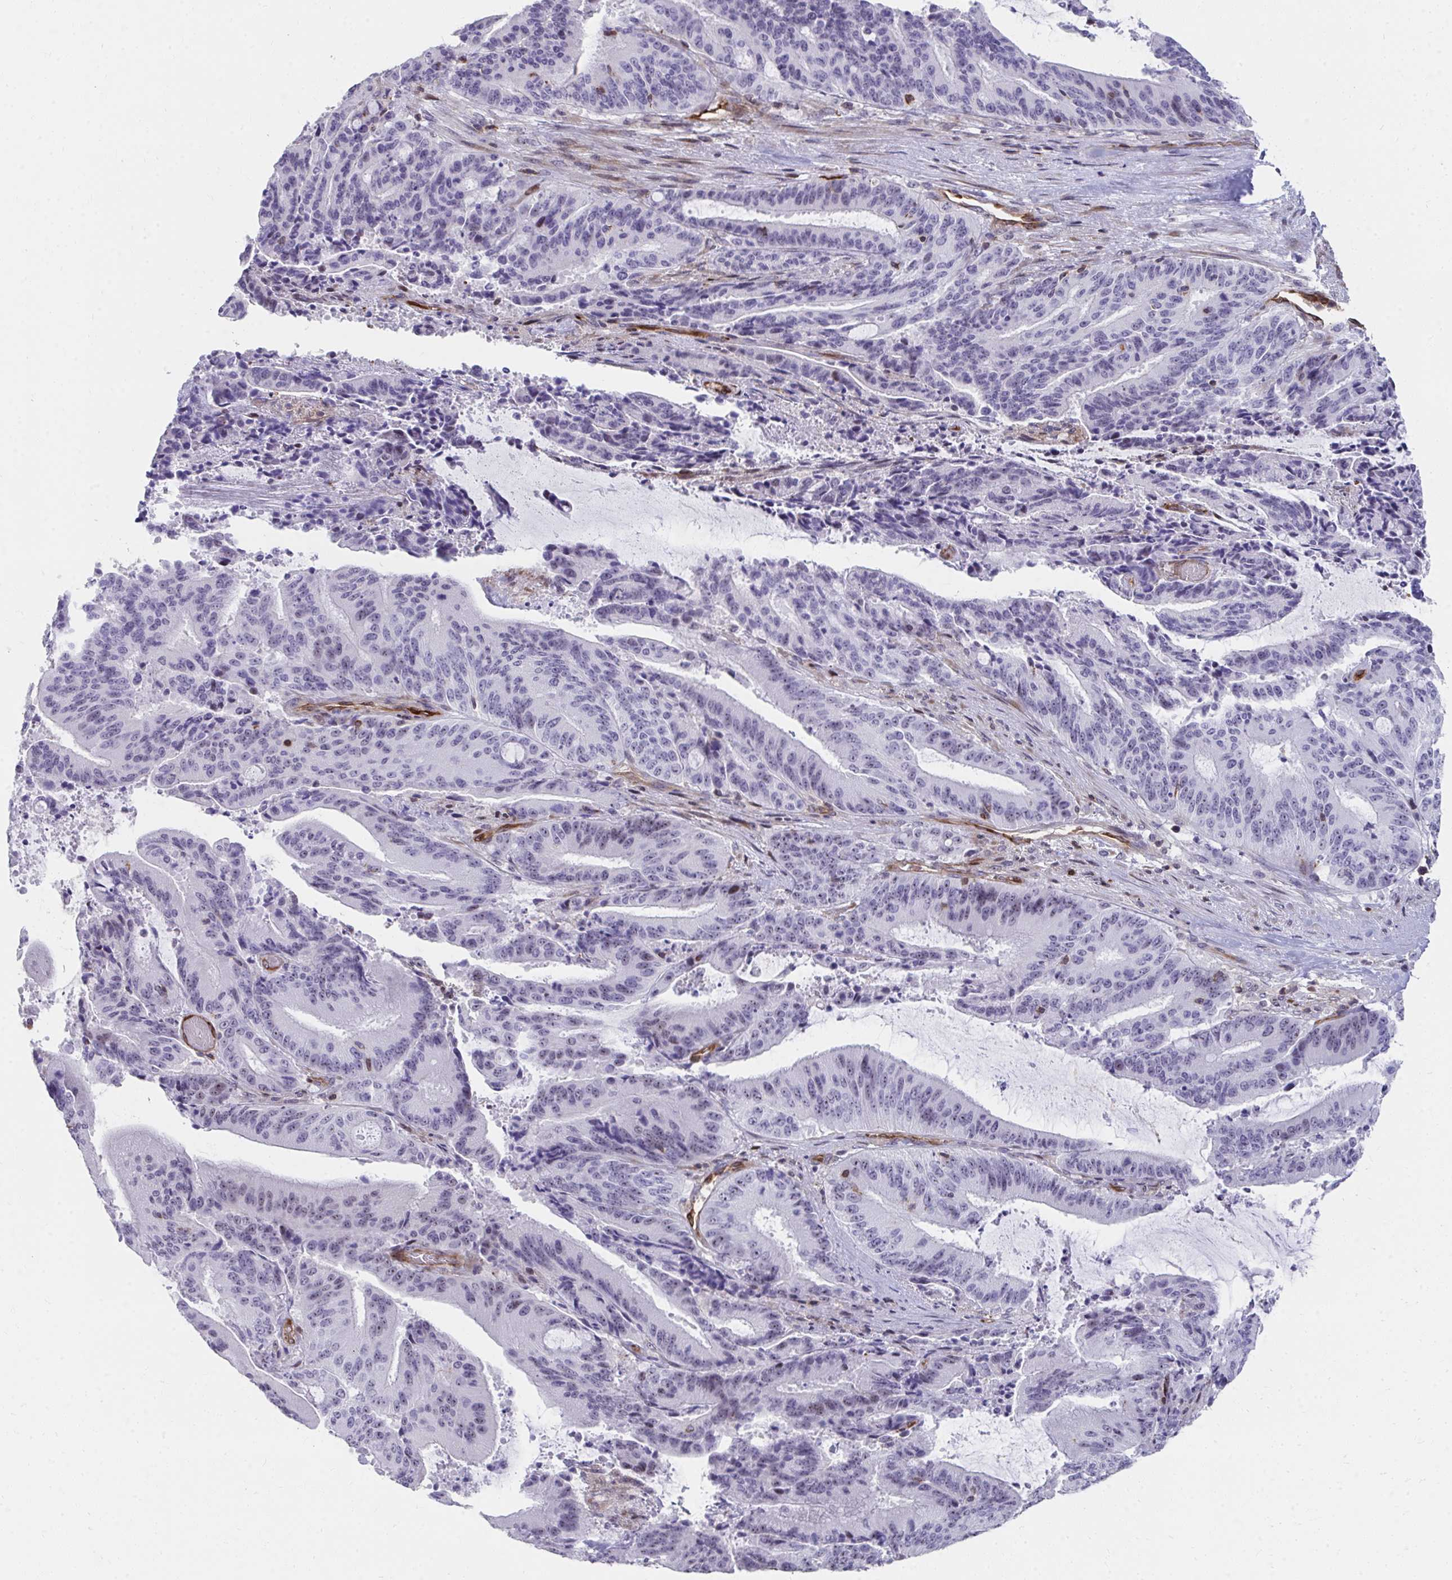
{"staining": {"intensity": "negative", "quantity": "none", "location": "none"}, "tissue": "liver cancer", "cell_type": "Tumor cells", "image_type": "cancer", "snomed": [{"axis": "morphology", "description": "Normal tissue, NOS"}, {"axis": "morphology", "description": "Cholangiocarcinoma"}, {"axis": "topography", "description": "Liver"}, {"axis": "topography", "description": "Peripheral nerve tissue"}], "caption": "Tumor cells show no significant protein staining in liver cancer.", "gene": "FOXN3", "patient": {"sex": "female", "age": 73}}